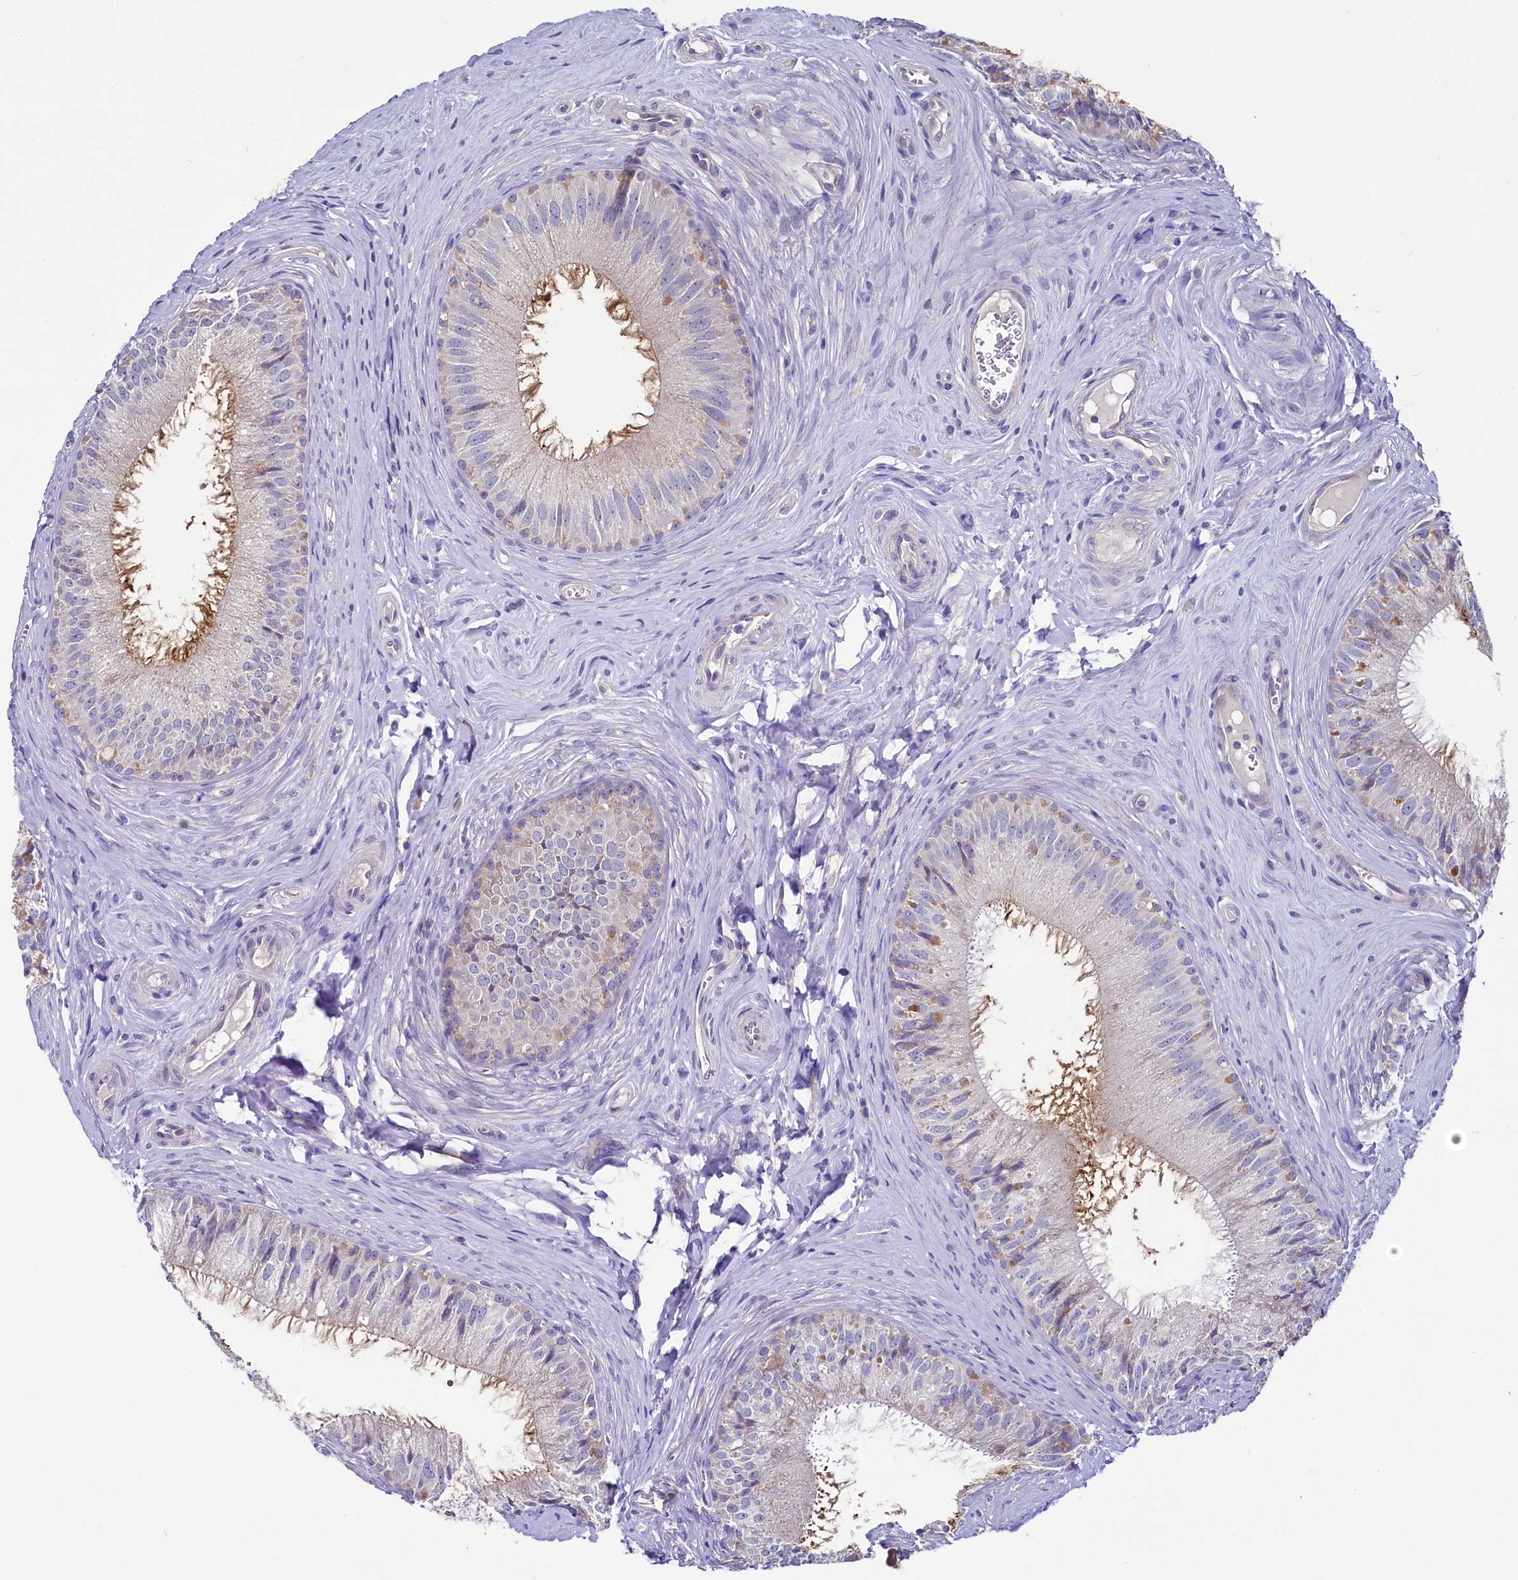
{"staining": {"intensity": "moderate", "quantity": "25%-75%", "location": "cytoplasmic/membranous"}, "tissue": "epididymis", "cell_type": "Glandular cells", "image_type": "normal", "snomed": [{"axis": "morphology", "description": "Normal tissue, NOS"}, {"axis": "topography", "description": "Epididymis"}], "caption": "Brown immunohistochemical staining in normal epididymis demonstrates moderate cytoplasmic/membranous staining in approximately 25%-75% of glandular cells.", "gene": "MRPL57", "patient": {"sex": "male", "age": 46}}